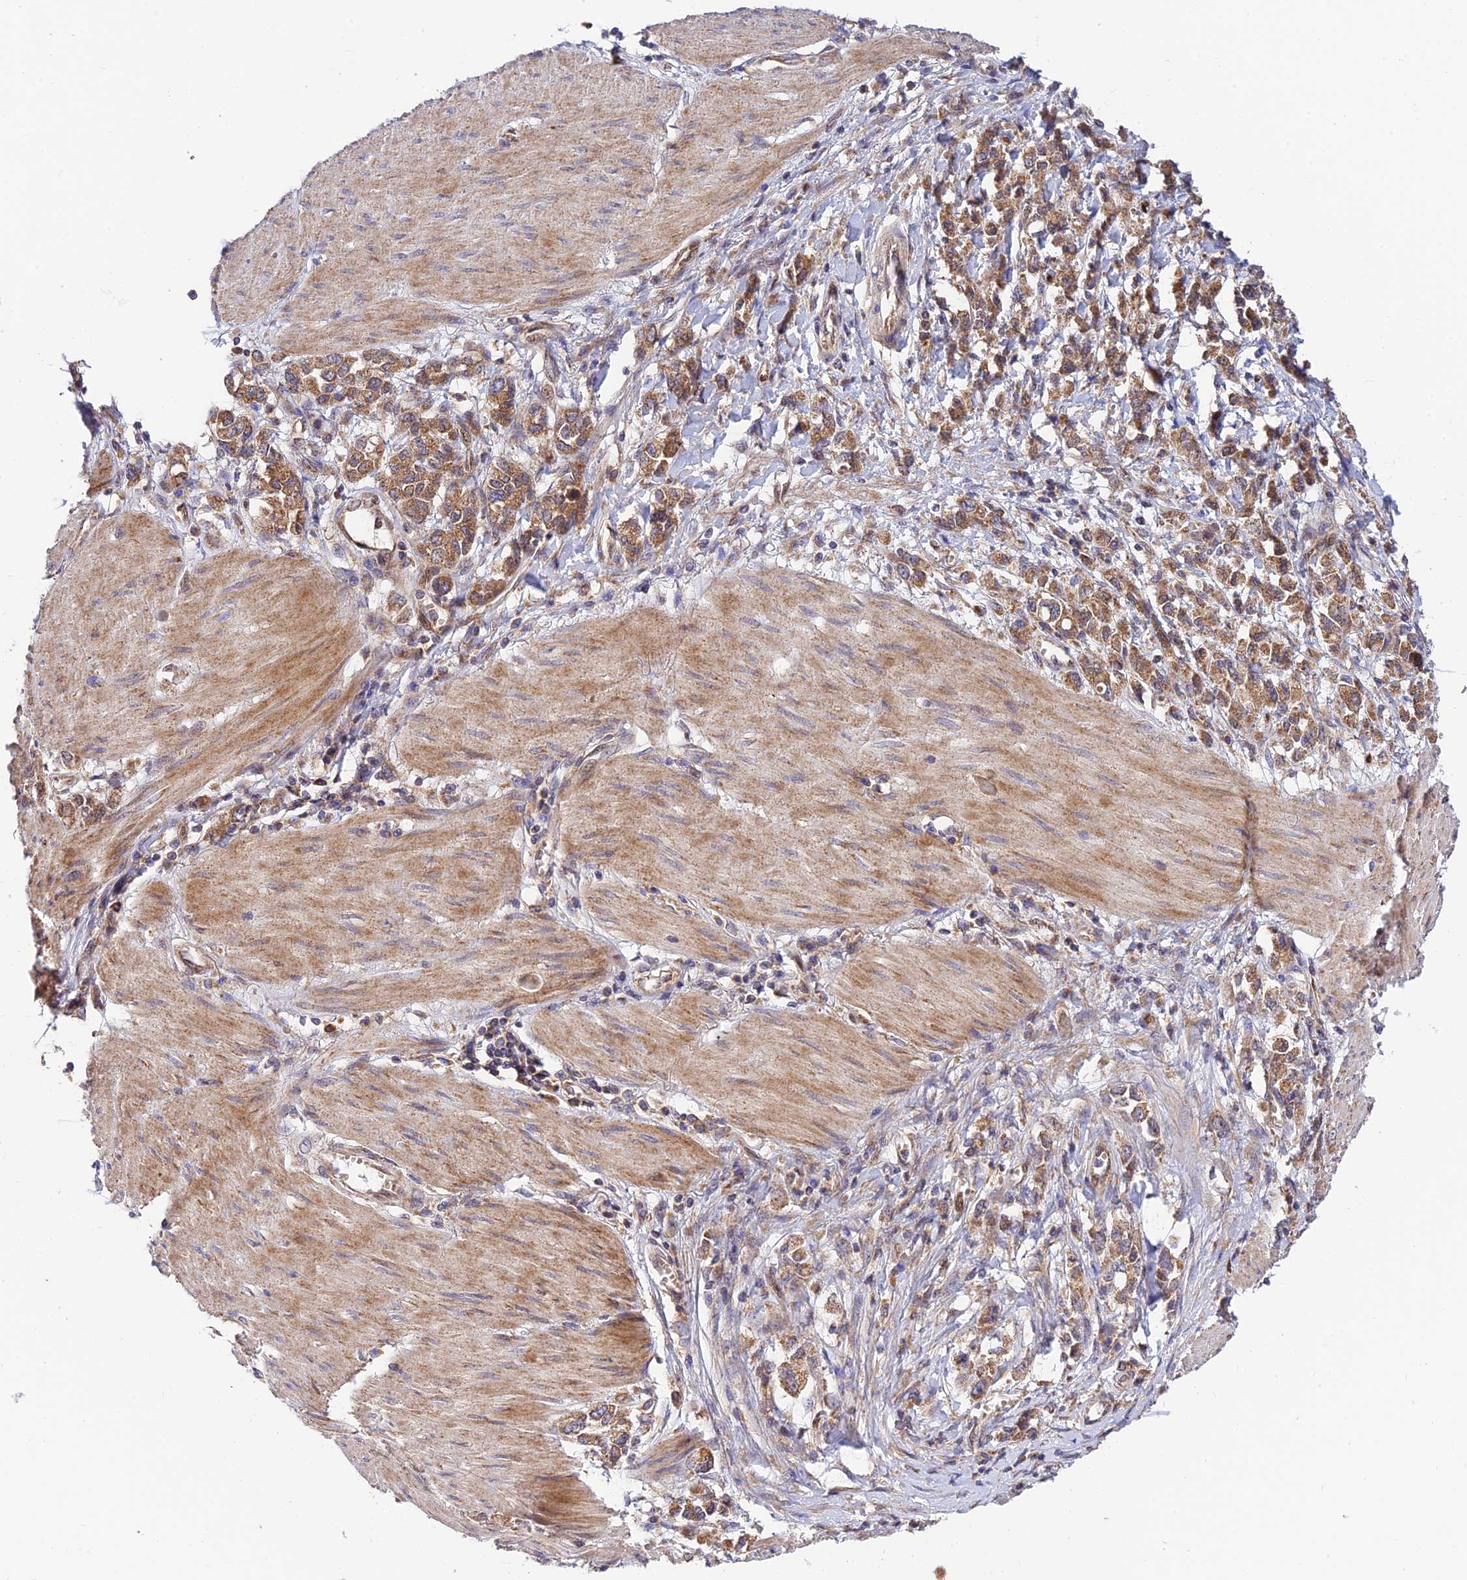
{"staining": {"intensity": "moderate", "quantity": ">75%", "location": "cytoplasmic/membranous"}, "tissue": "stomach cancer", "cell_type": "Tumor cells", "image_type": "cancer", "snomed": [{"axis": "morphology", "description": "Adenocarcinoma, NOS"}, {"axis": "topography", "description": "Stomach"}], "caption": "Stomach cancer (adenocarcinoma) stained with a protein marker demonstrates moderate staining in tumor cells.", "gene": "PODNL1", "patient": {"sex": "female", "age": 76}}